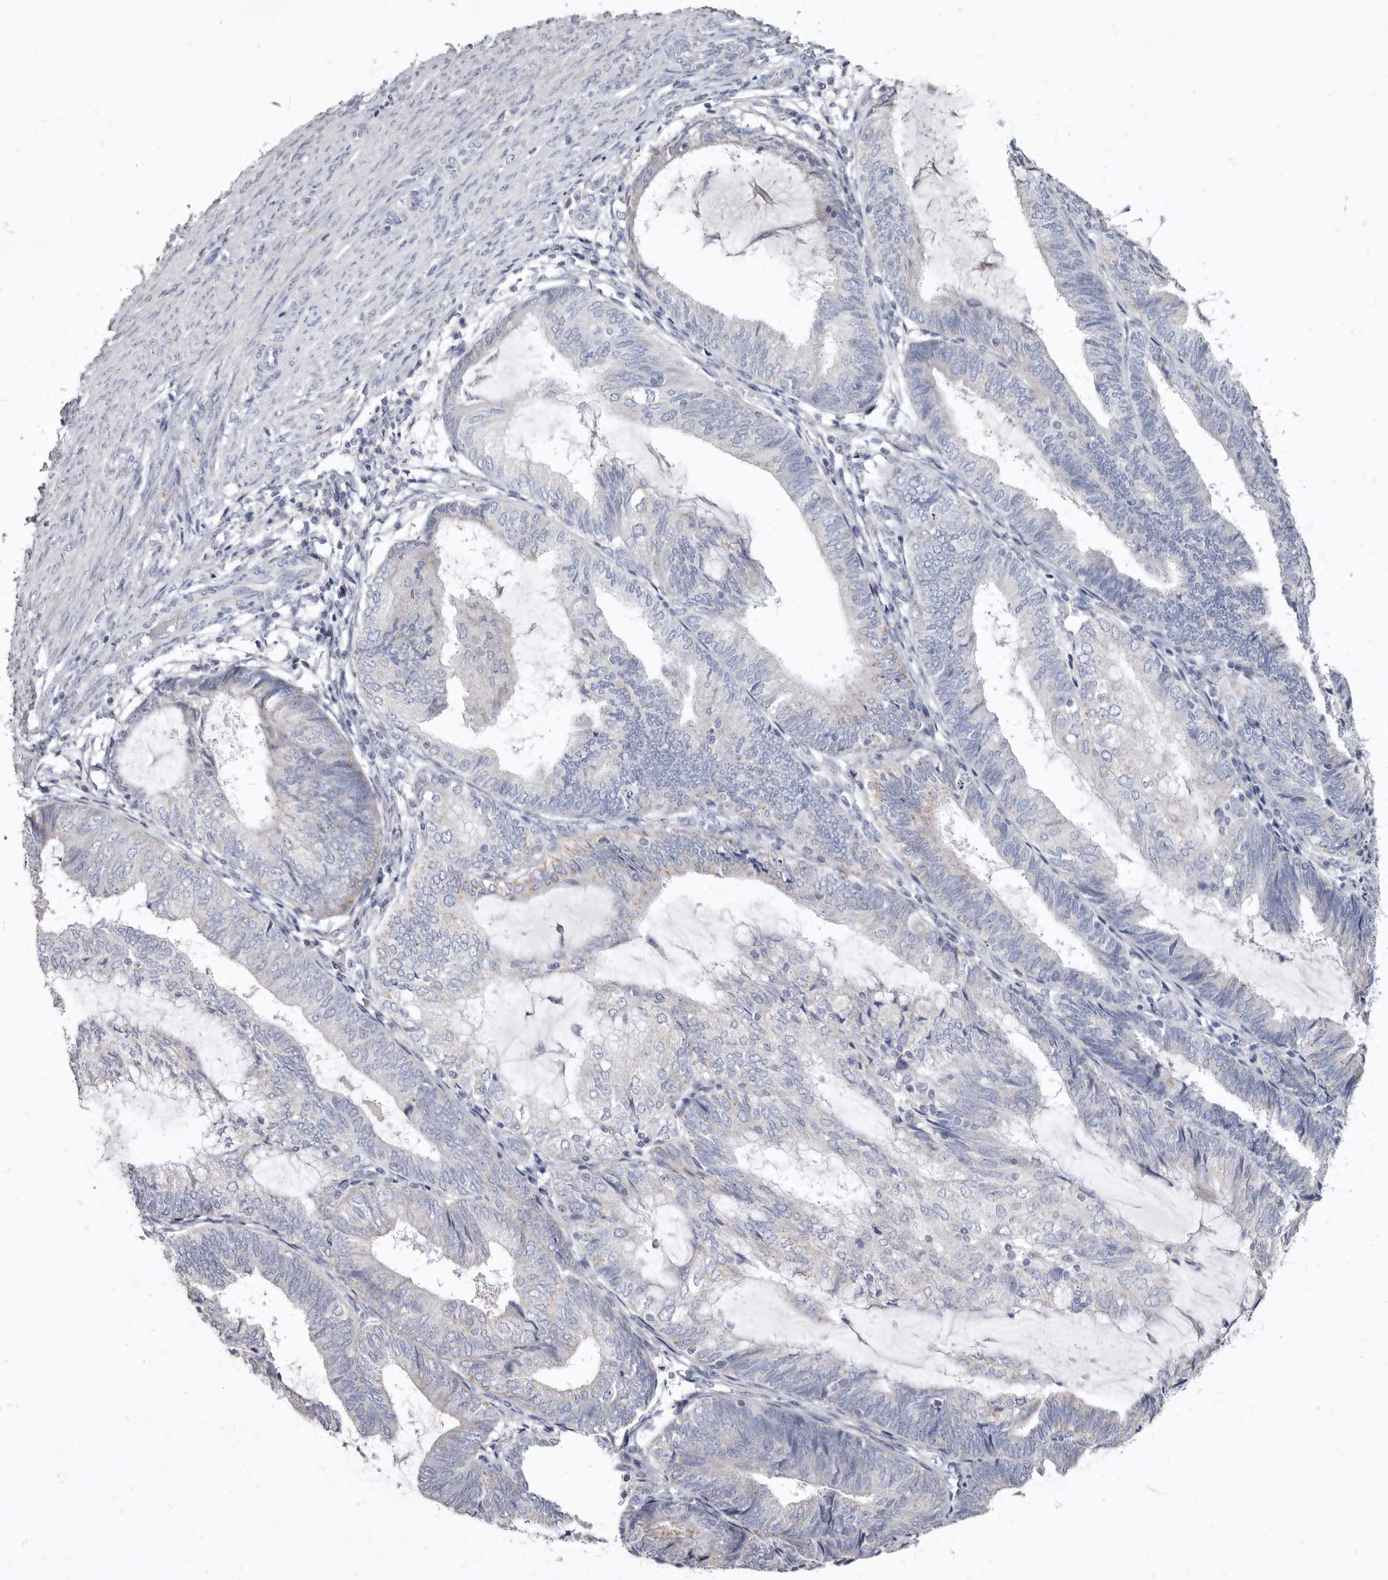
{"staining": {"intensity": "negative", "quantity": "none", "location": "none"}, "tissue": "endometrial cancer", "cell_type": "Tumor cells", "image_type": "cancer", "snomed": [{"axis": "morphology", "description": "Adenocarcinoma, NOS"}, {"axis": "topography", "description": "Endometrium"}], "caption": "An immunohistochemistry (IHC) histopathology image of endometrial cancer (adenocarcinoma) is shown. There is no staining in tumor cells of endometrial cancer (adenocarcinoma).", "gene": "CYP2E1", "patient": {"sex": "female", "age": 81}}